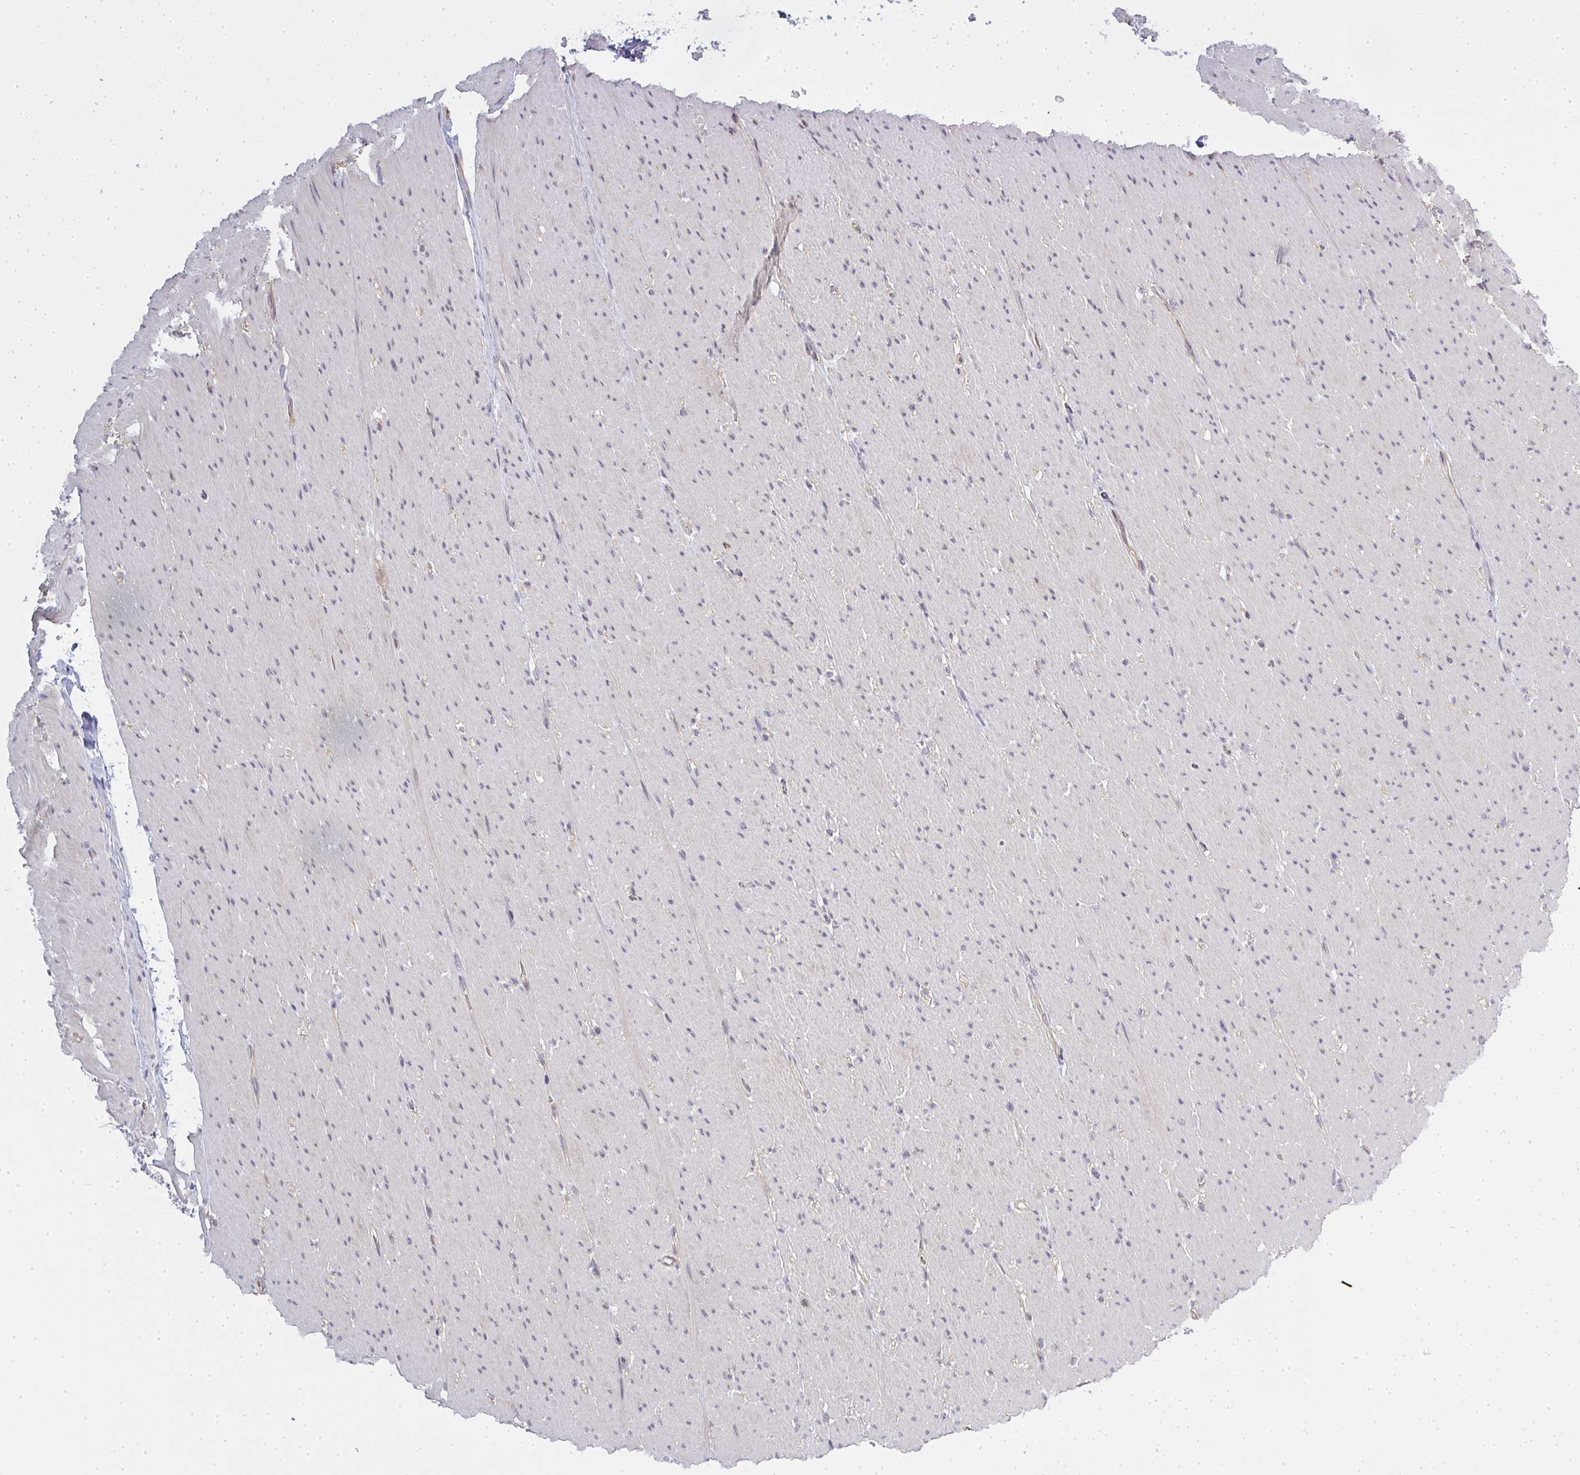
{"staining": {"intensity": "negative", "quantity": "none", "location": "none"}, "tissue": "smooth muscle", "cell_type": "Smooth muscle cells", "image_type": "normal", "snomed": [{"axis": "morphology", "description": "Normal tissue, NOS"}, {"axis": "topography", "description": "Smooth muscle"}, {"axis": "topography", "description": "Rectum"}], "caption": "Smooth muscle cells are negative for protein expression in benign human smooth muscle. (Brightfield microscopy of DAB (3,3'-diaminobenzidine) immunohistochemistry at high magnification).", "gene": "GSDMB", "patient": {"sex": "male", "age": 53}}